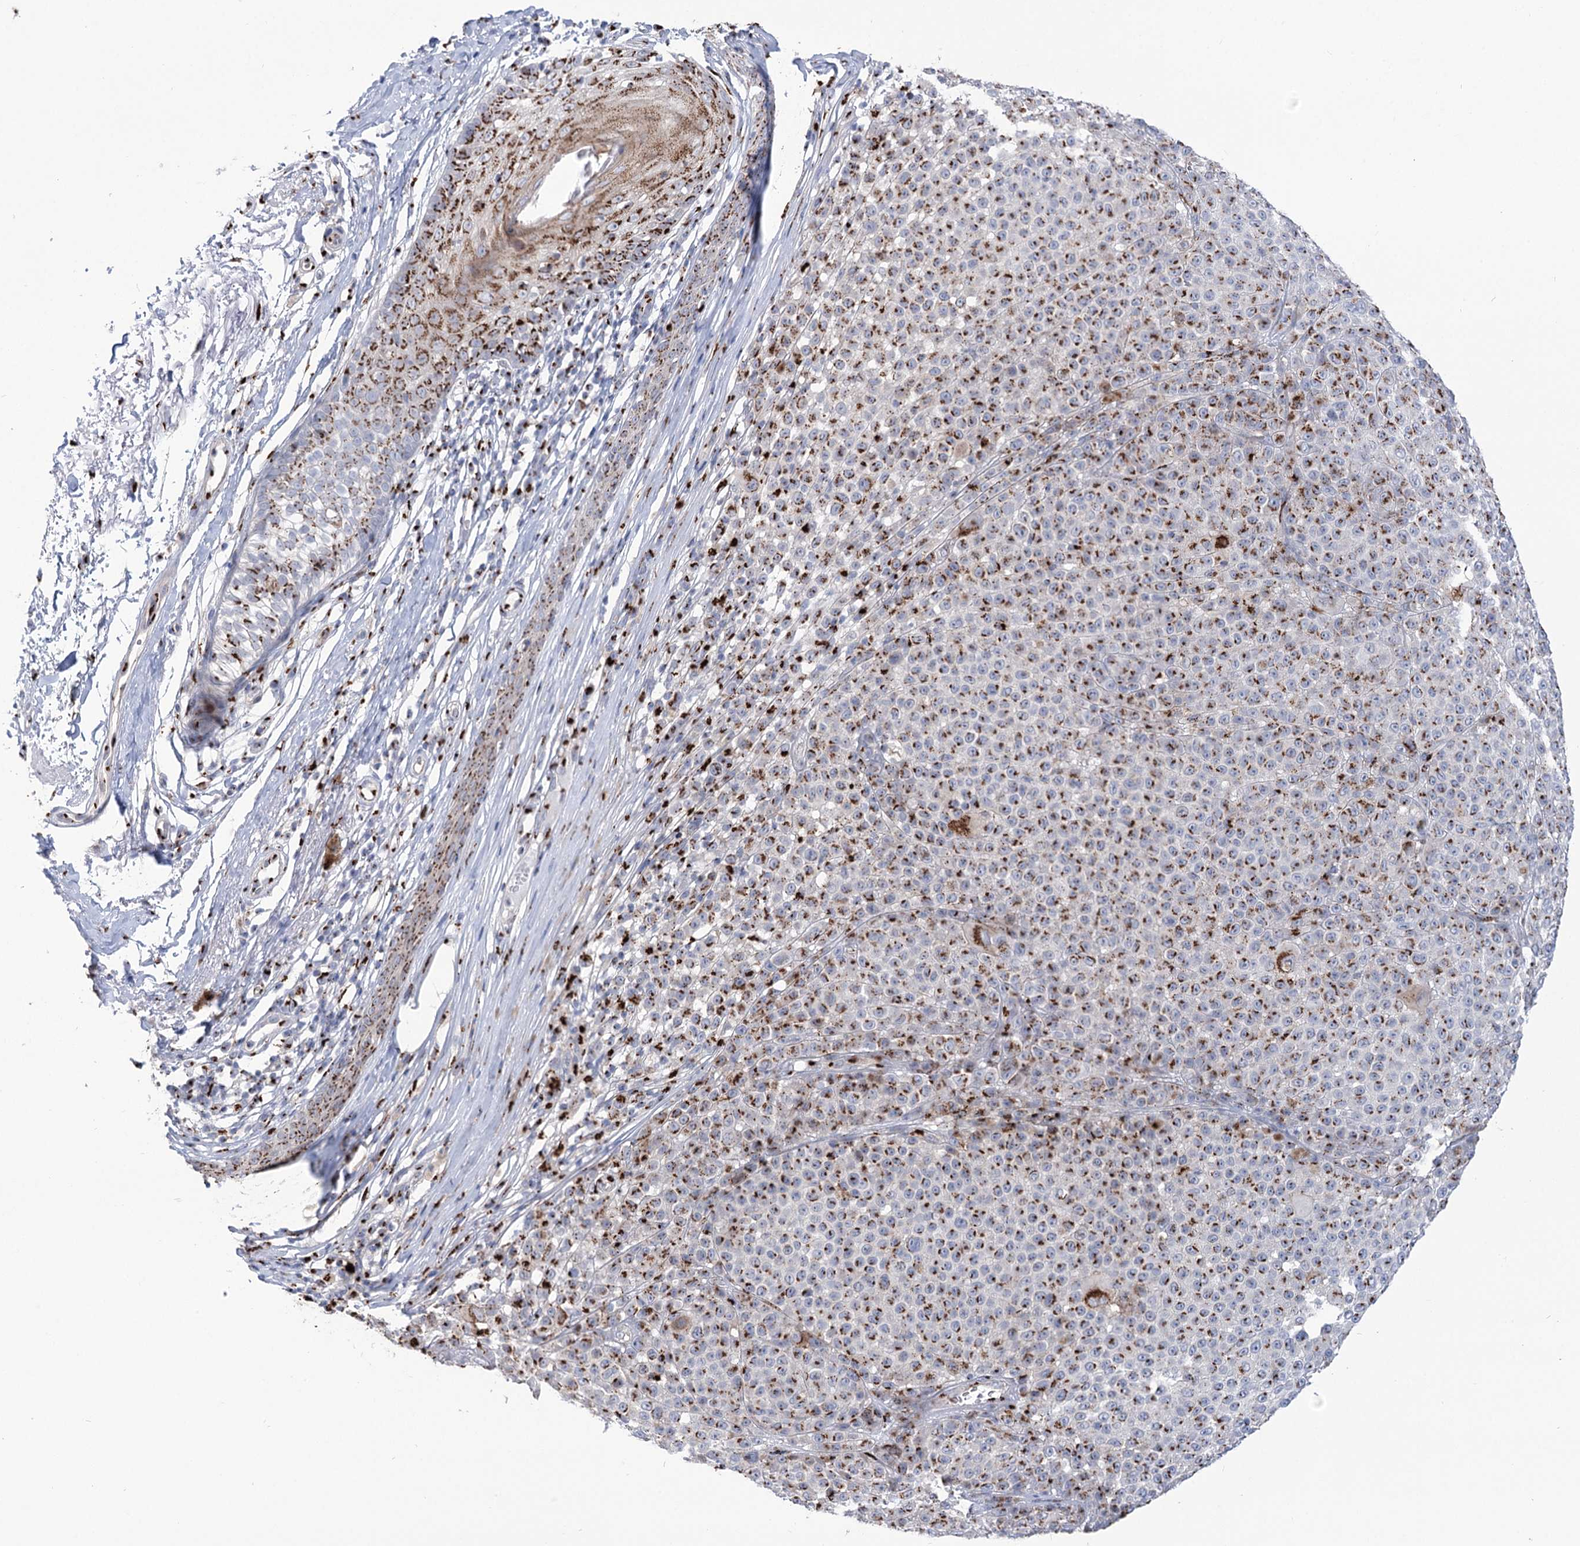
{"staining": {"intensity": "moderate", "quantity": ">75%", "location": "cytoplasmic/membranous"}, "tissue": "melanoma", "cell_type": "Tumor cells", "image_type": "cancer", "snomed": [{"axis": "morphology", "description": "Malignant melanoma, NOS"}, {"axis": "topography", "description": "Skin"}], "caption": "IHC histopathology image of melanoma stained for a protein (brown), which exhibits medium levels of moderate cytoplasmic/membranous positivity in about >75% of tumor cells.", "gene": "TMEM165", "patient": {"sex": "female", "age": 94}}